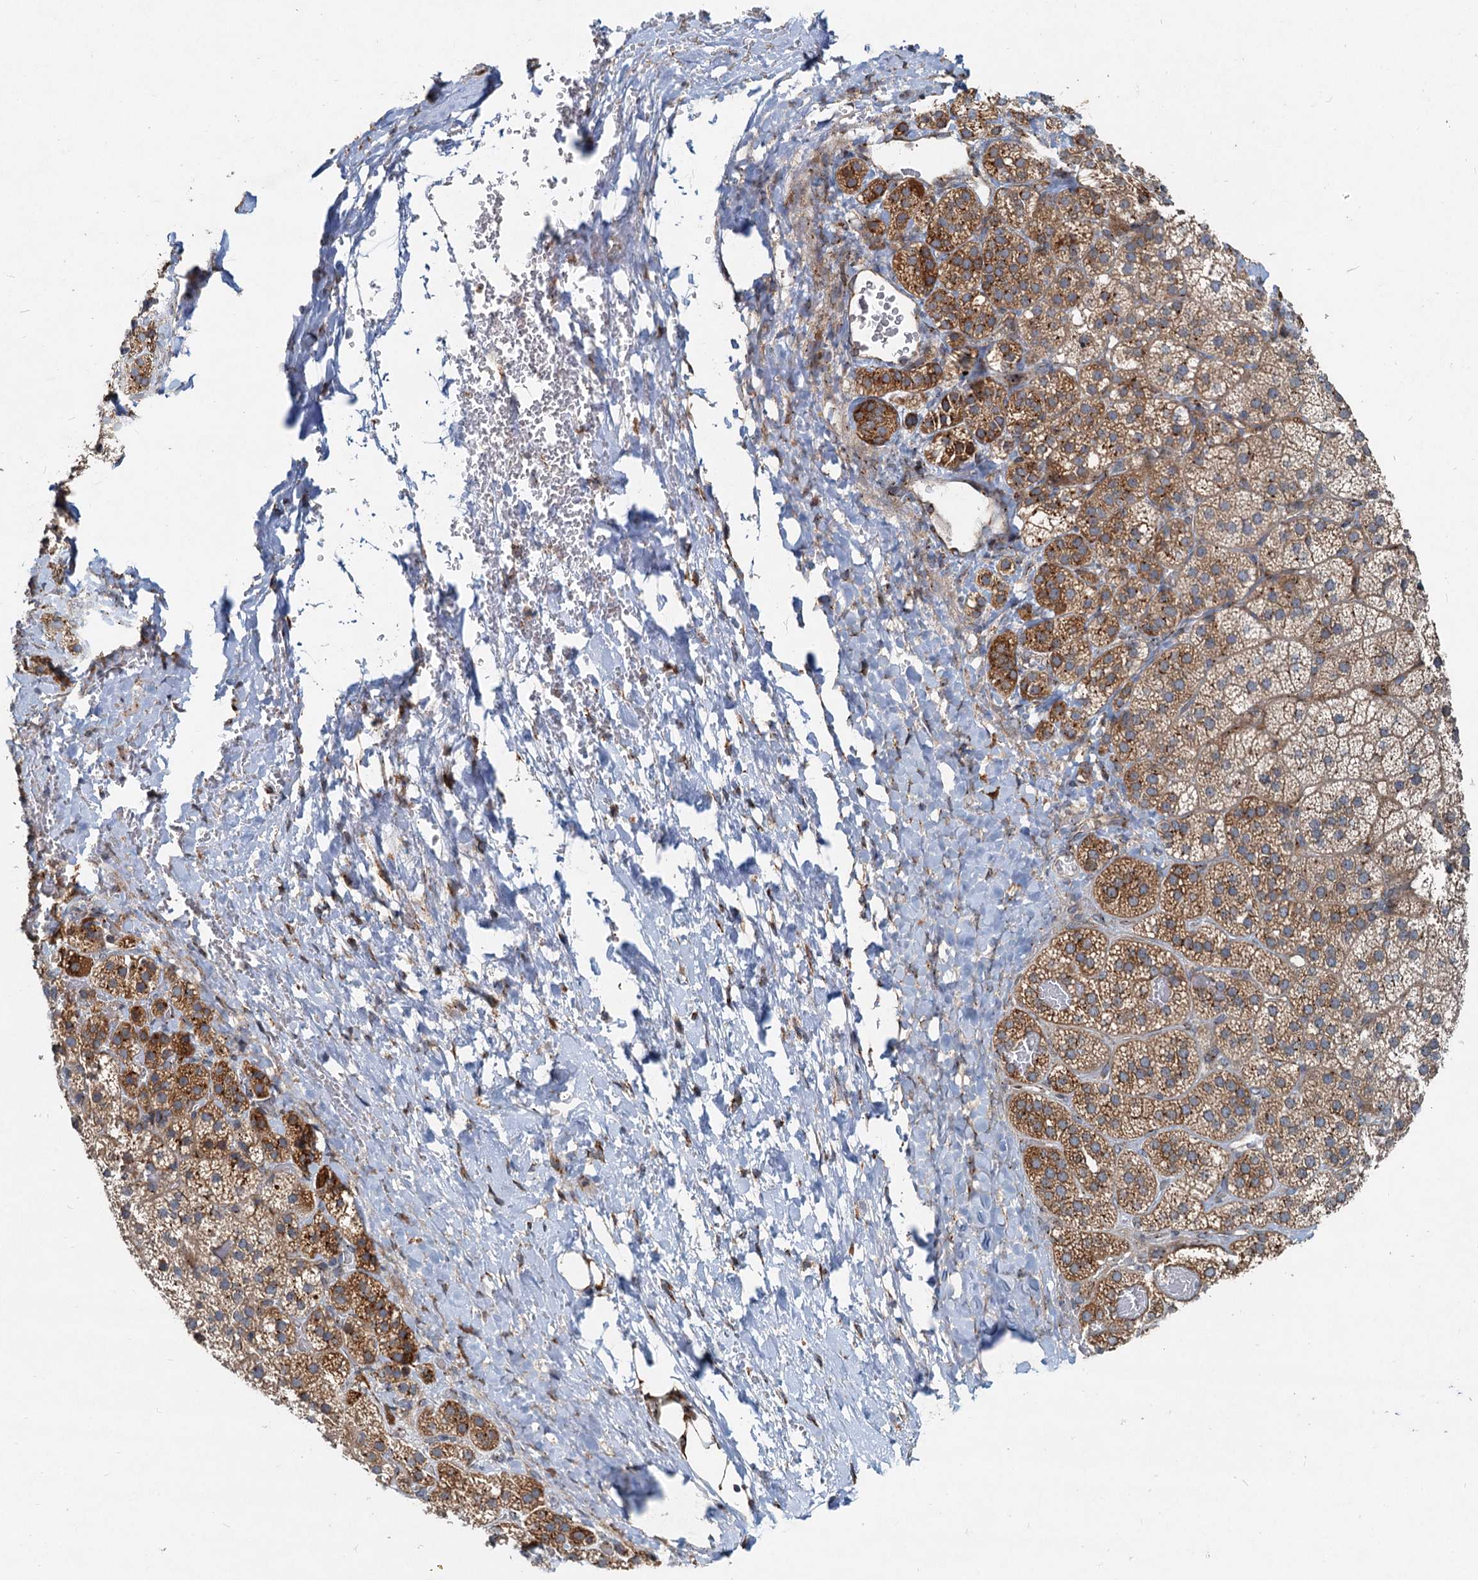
{"staining": {"intensity": "moderate", "quantity": "25%-75%", "location": "cytoplasmic/membranous"}, "tissue": "adrenal gland", "cell_type": "Glandular cells", "image_type": "normal", "snomed": [{"axis": "morphology", "description": "Normal tissue, NOS"}, {"axis": "topography", "description": "Adrenal gland"}], "caption": "Immunohistochemistry (IHC) (DAB) staining of normal adrenal gland displays moderate cytoplasmic/membranous protein expression in about 25%-75% of glandular cells.", "gene": "CEP68", "patient": {"sex": "female", "age": 44}}